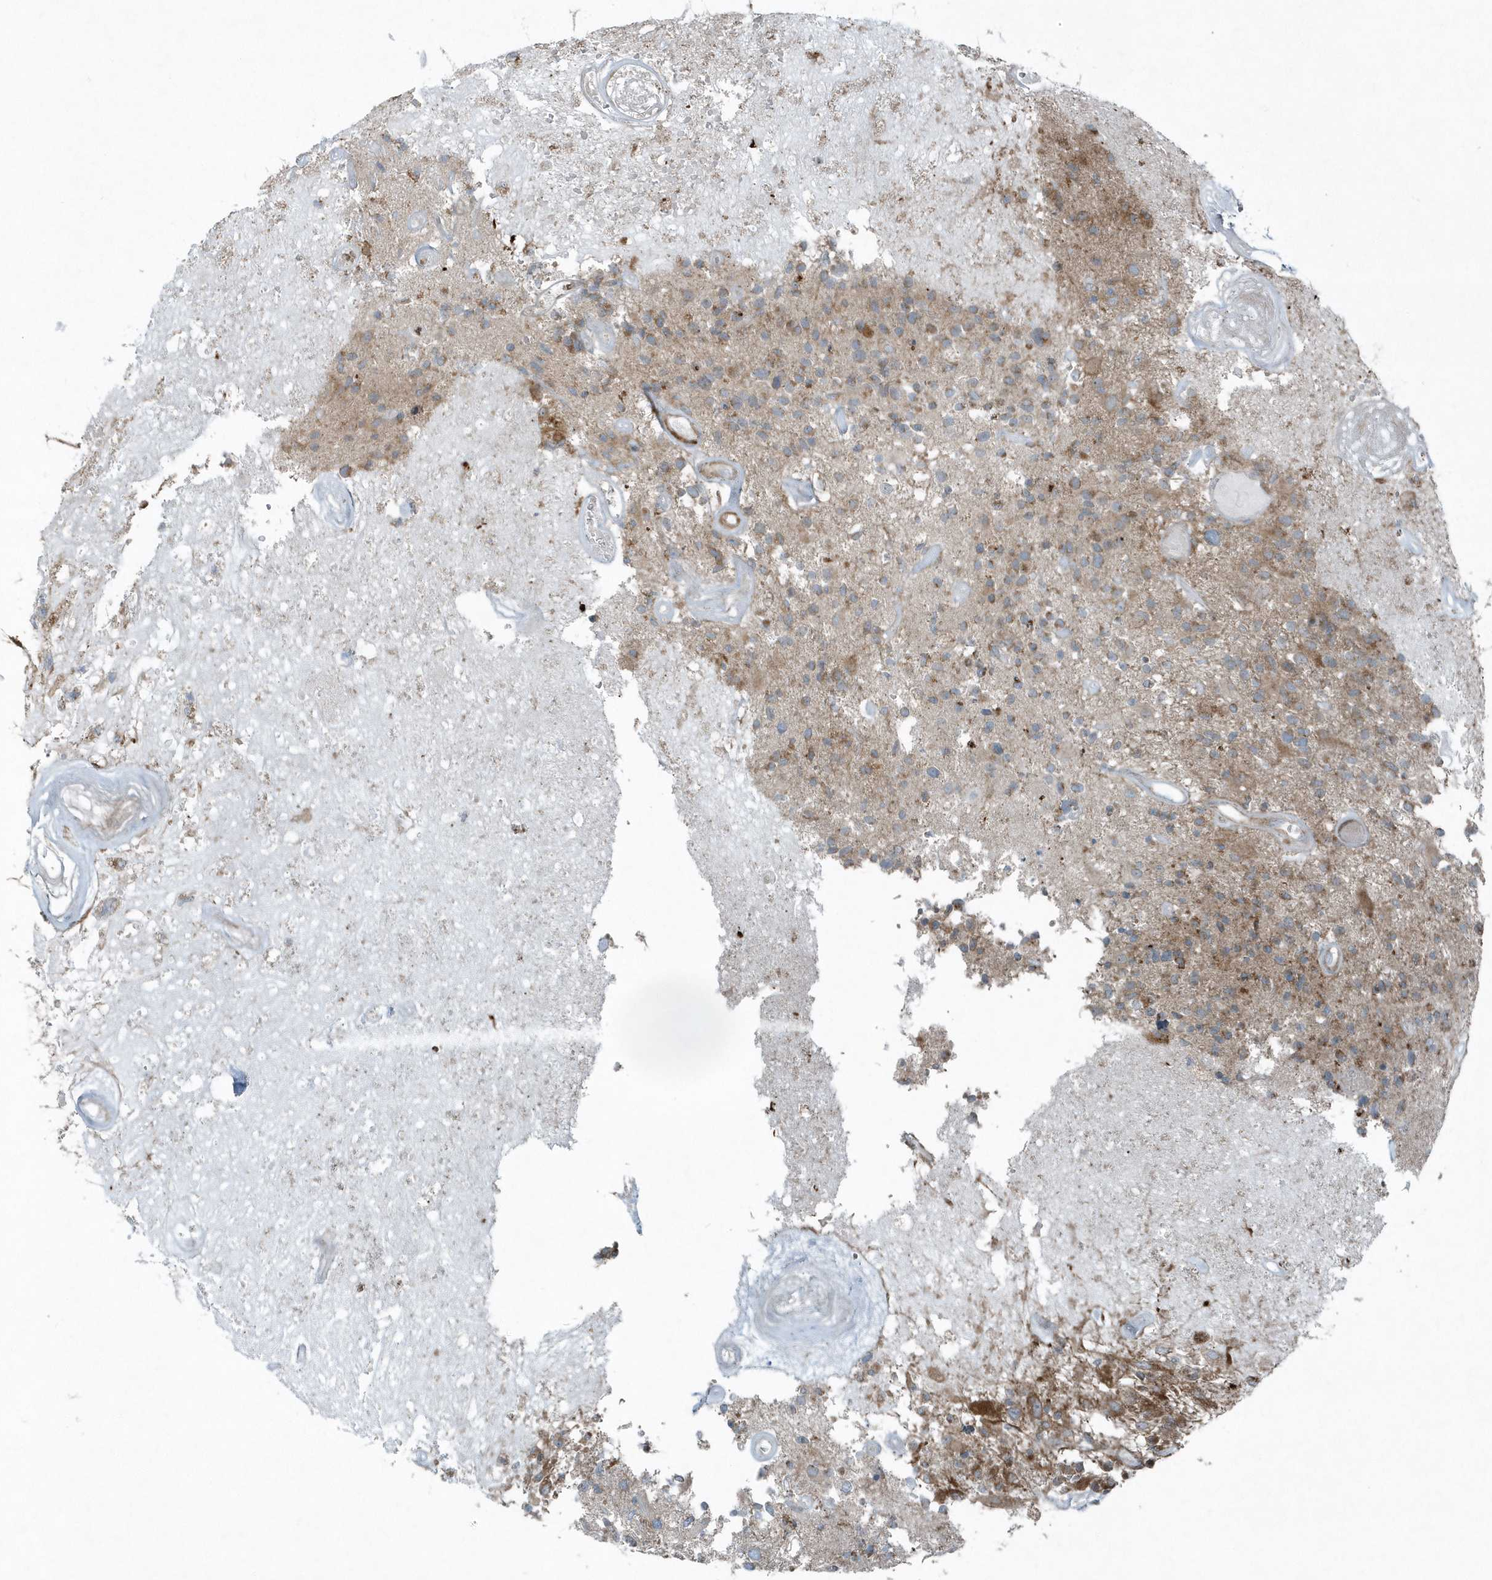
{"staining": {"intensity": "moderate", "quantity": "<25%", "location": "cytoplasmic/membranous"}, "tissue": "glioma", "cell_type": "Tumor cells", "image_type": "cancer", "snomed": [{"axis": "morphology", "description": "Glioma, malignant, High grade"}, {"axis": "morphology", "description": "Glioblastoma, NOS"}, {"axis": "topography", "description": "Brain"}], "caption": "Protein expression analysis of human malignant glioma (high-grade) reveals moderate cytoplasmic/membranous staining in approximately <25% of tumor cells. (brown staining indicates protein expression, while blue staining denotes nuclei).", "gene": "GCC2", "patient": {"sex": "male", "age": 60}}